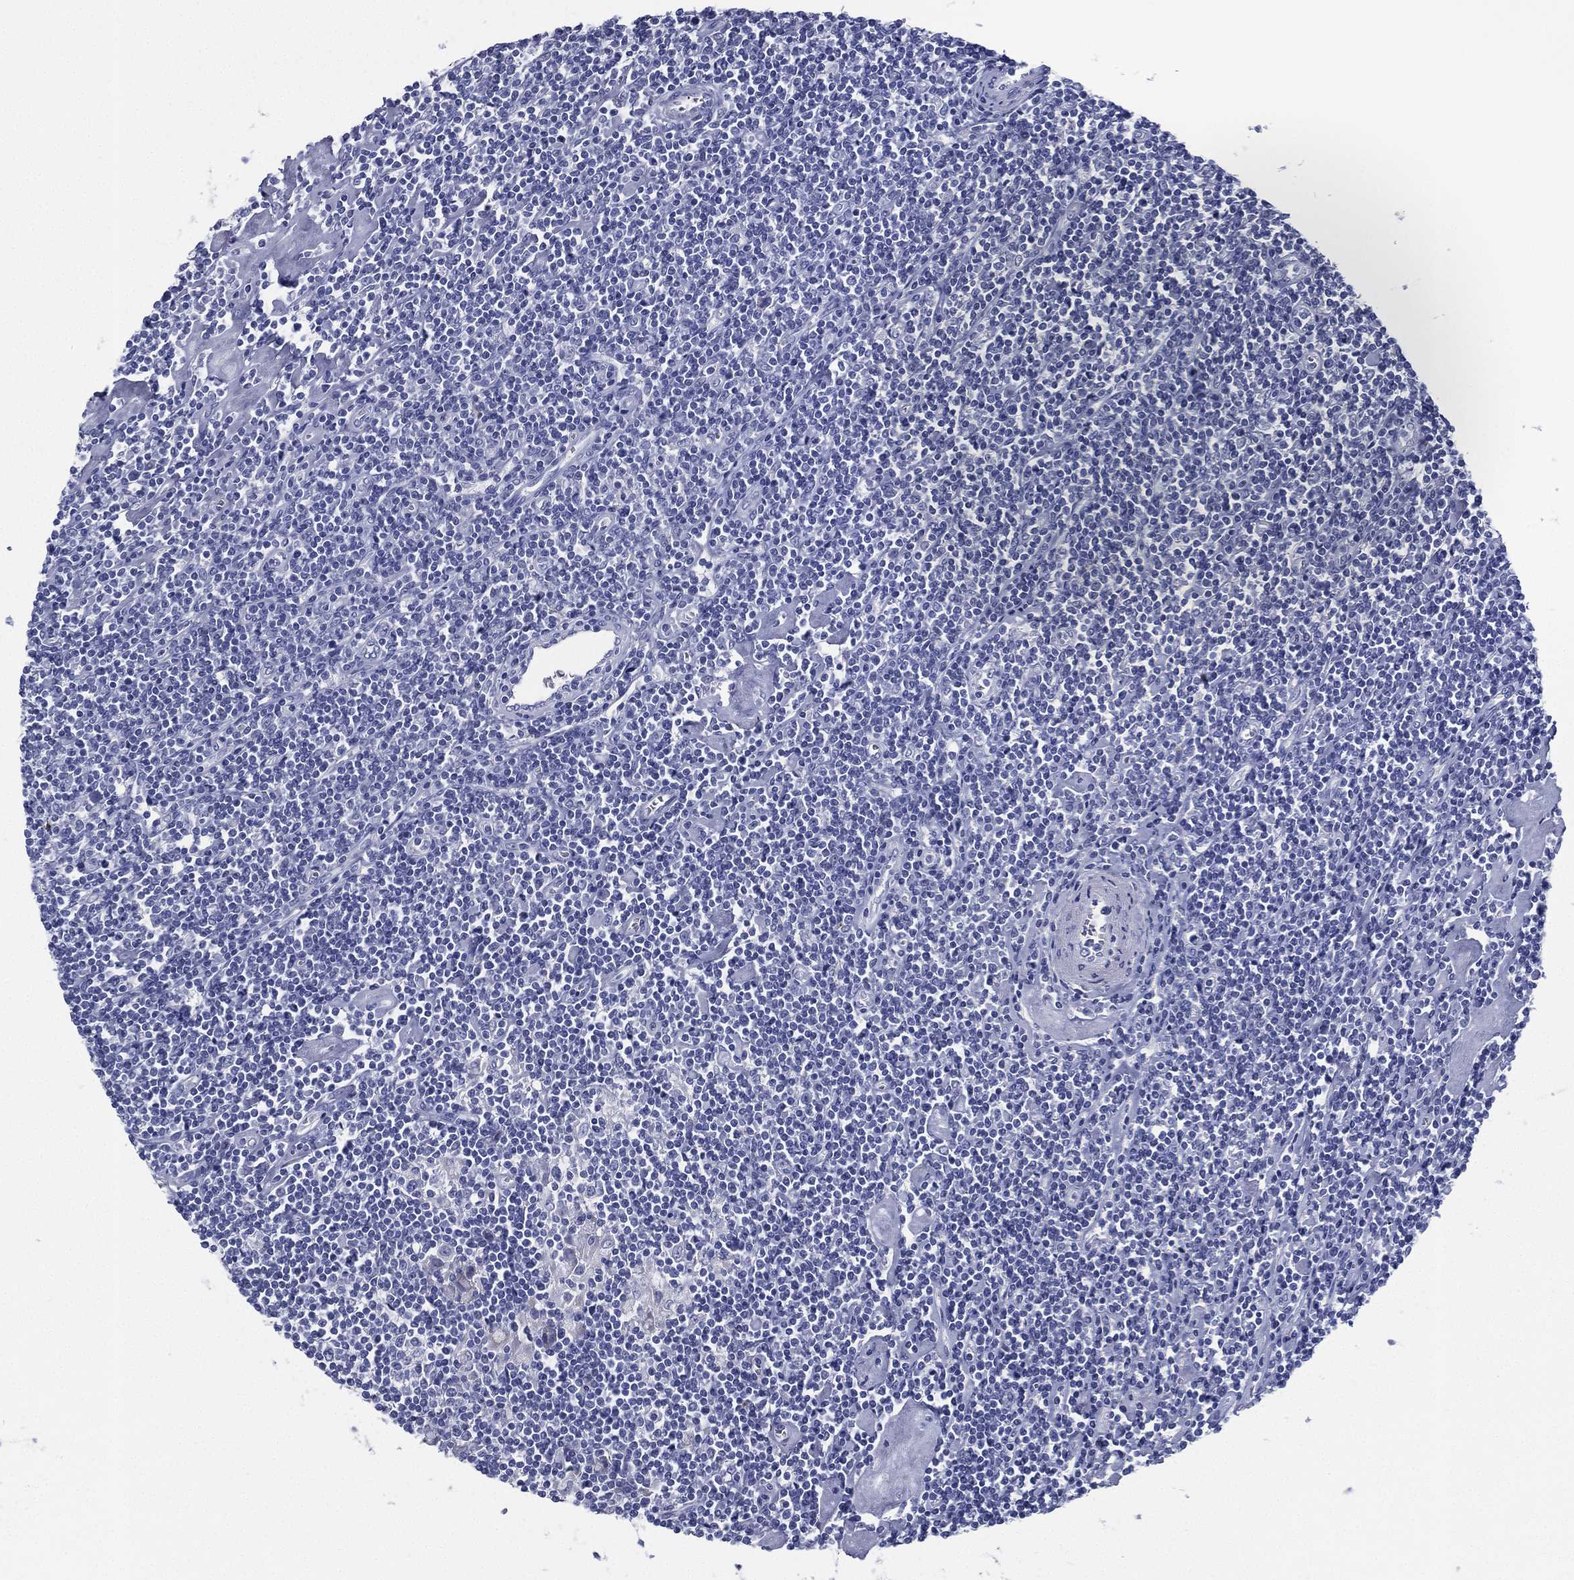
{"staining": {"intensity": "negative", "quantity": "none", "location": "none"}, "tissue": "lymphoma", "cell_type": "Tumor cells", "image_type": "cancer", "snomed": [{"axis": "morphology", "description": "Hodgkin's disease, NOS"}, {"axis": "topography", "description": "Lymph node"}], "caption": "Lymphoma was stained to show a protein in brown. There is no significant staining in tumor cells.", "gene": "RSPH4A", "patient": {"sex": "male", "age": 40}}